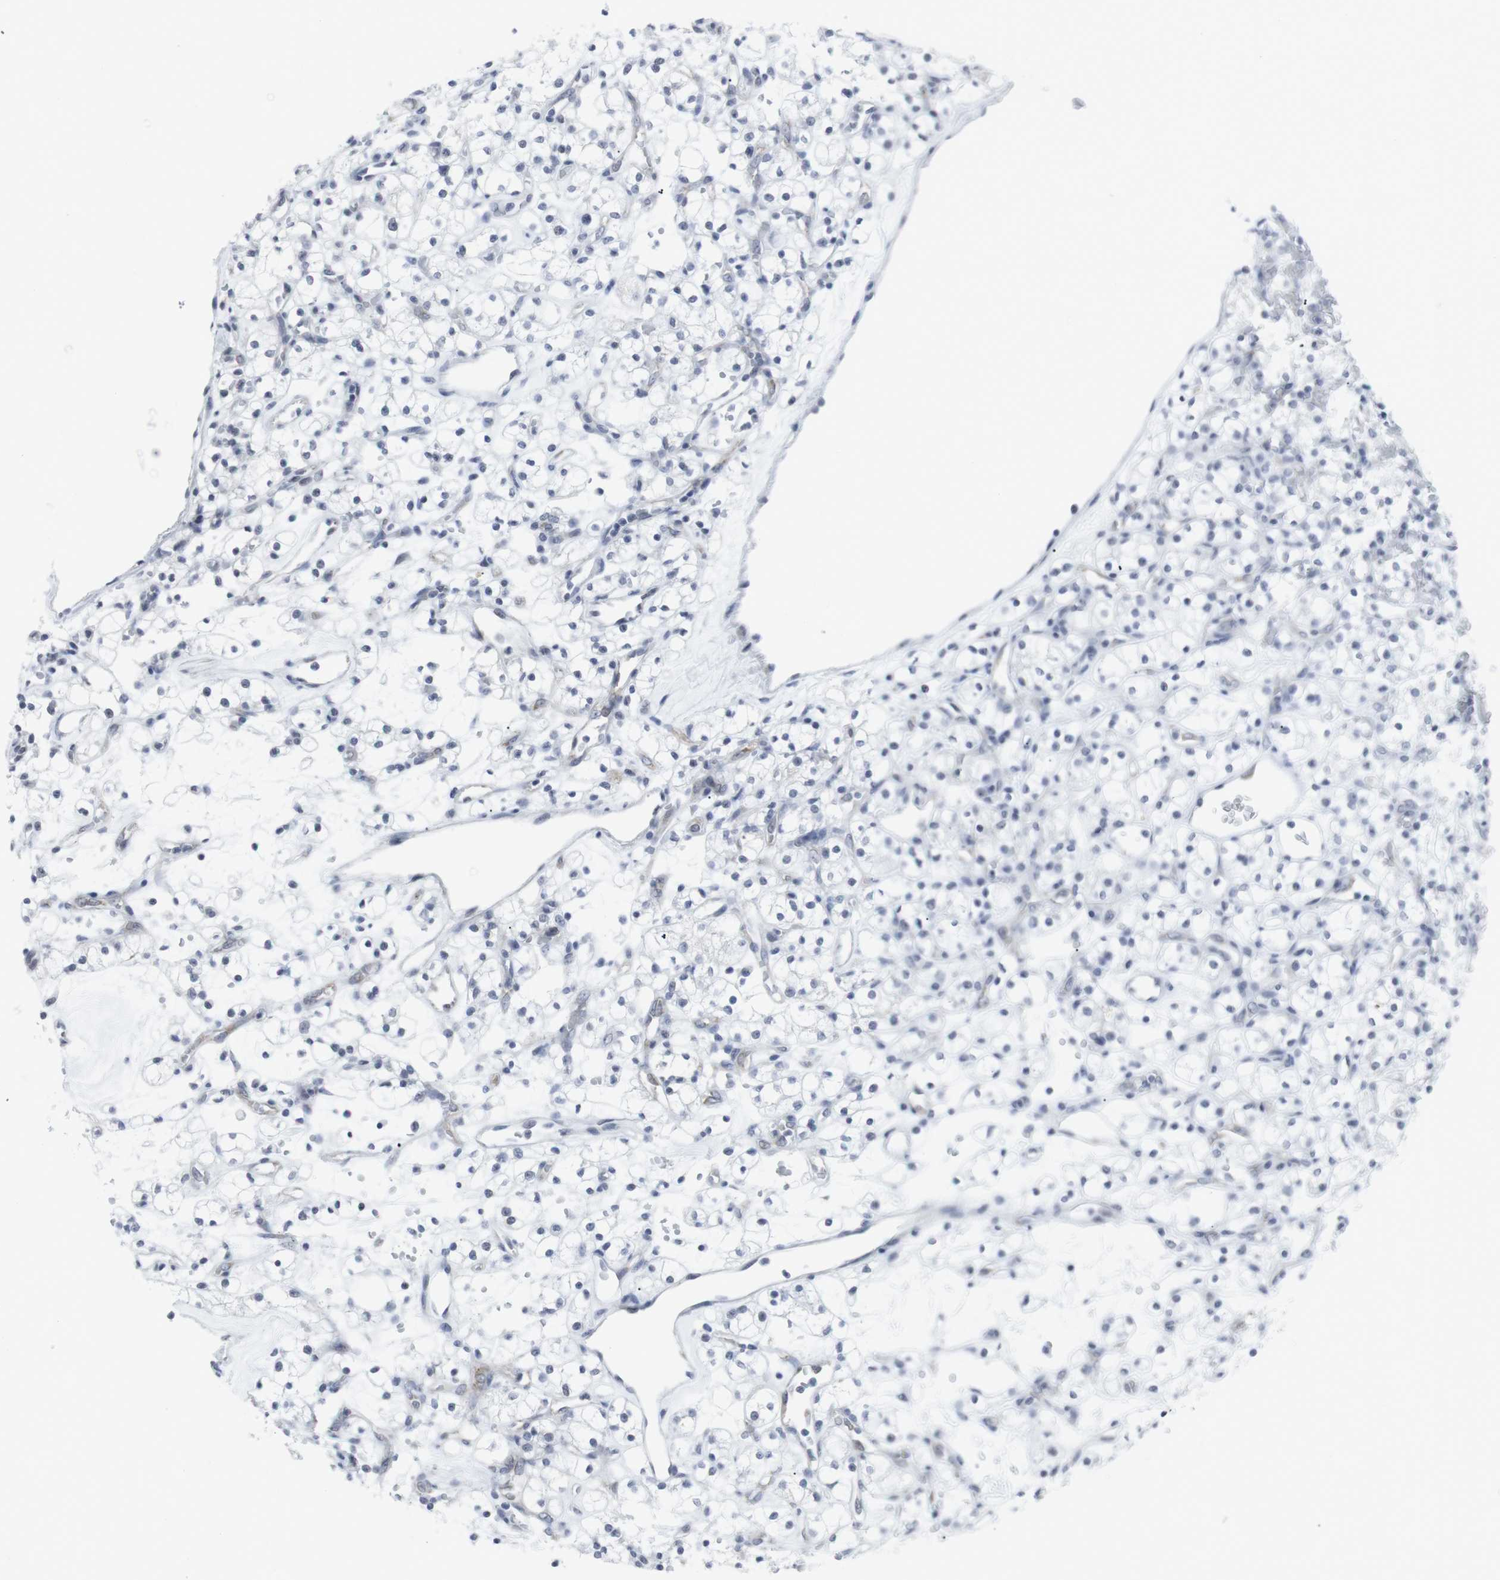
{"staining": {"intensity": "negative", "quantity": "none", "location": "none"}, "tissue": "renal cancer", "cell_type": "Tumor cells", "image_type": "cancer", "snomed": [{"axis": "morphology", "description": "Adenocarcinoma, NOS"}, {"axis": "topography", "description": "Kidney"}], "caption": "Renal cancer stained for a protein using immunohistochemistry exhibits no expression tumor cells.", "gene": "GEMIN2", "patient": {"sex": "female", "age": 60}}